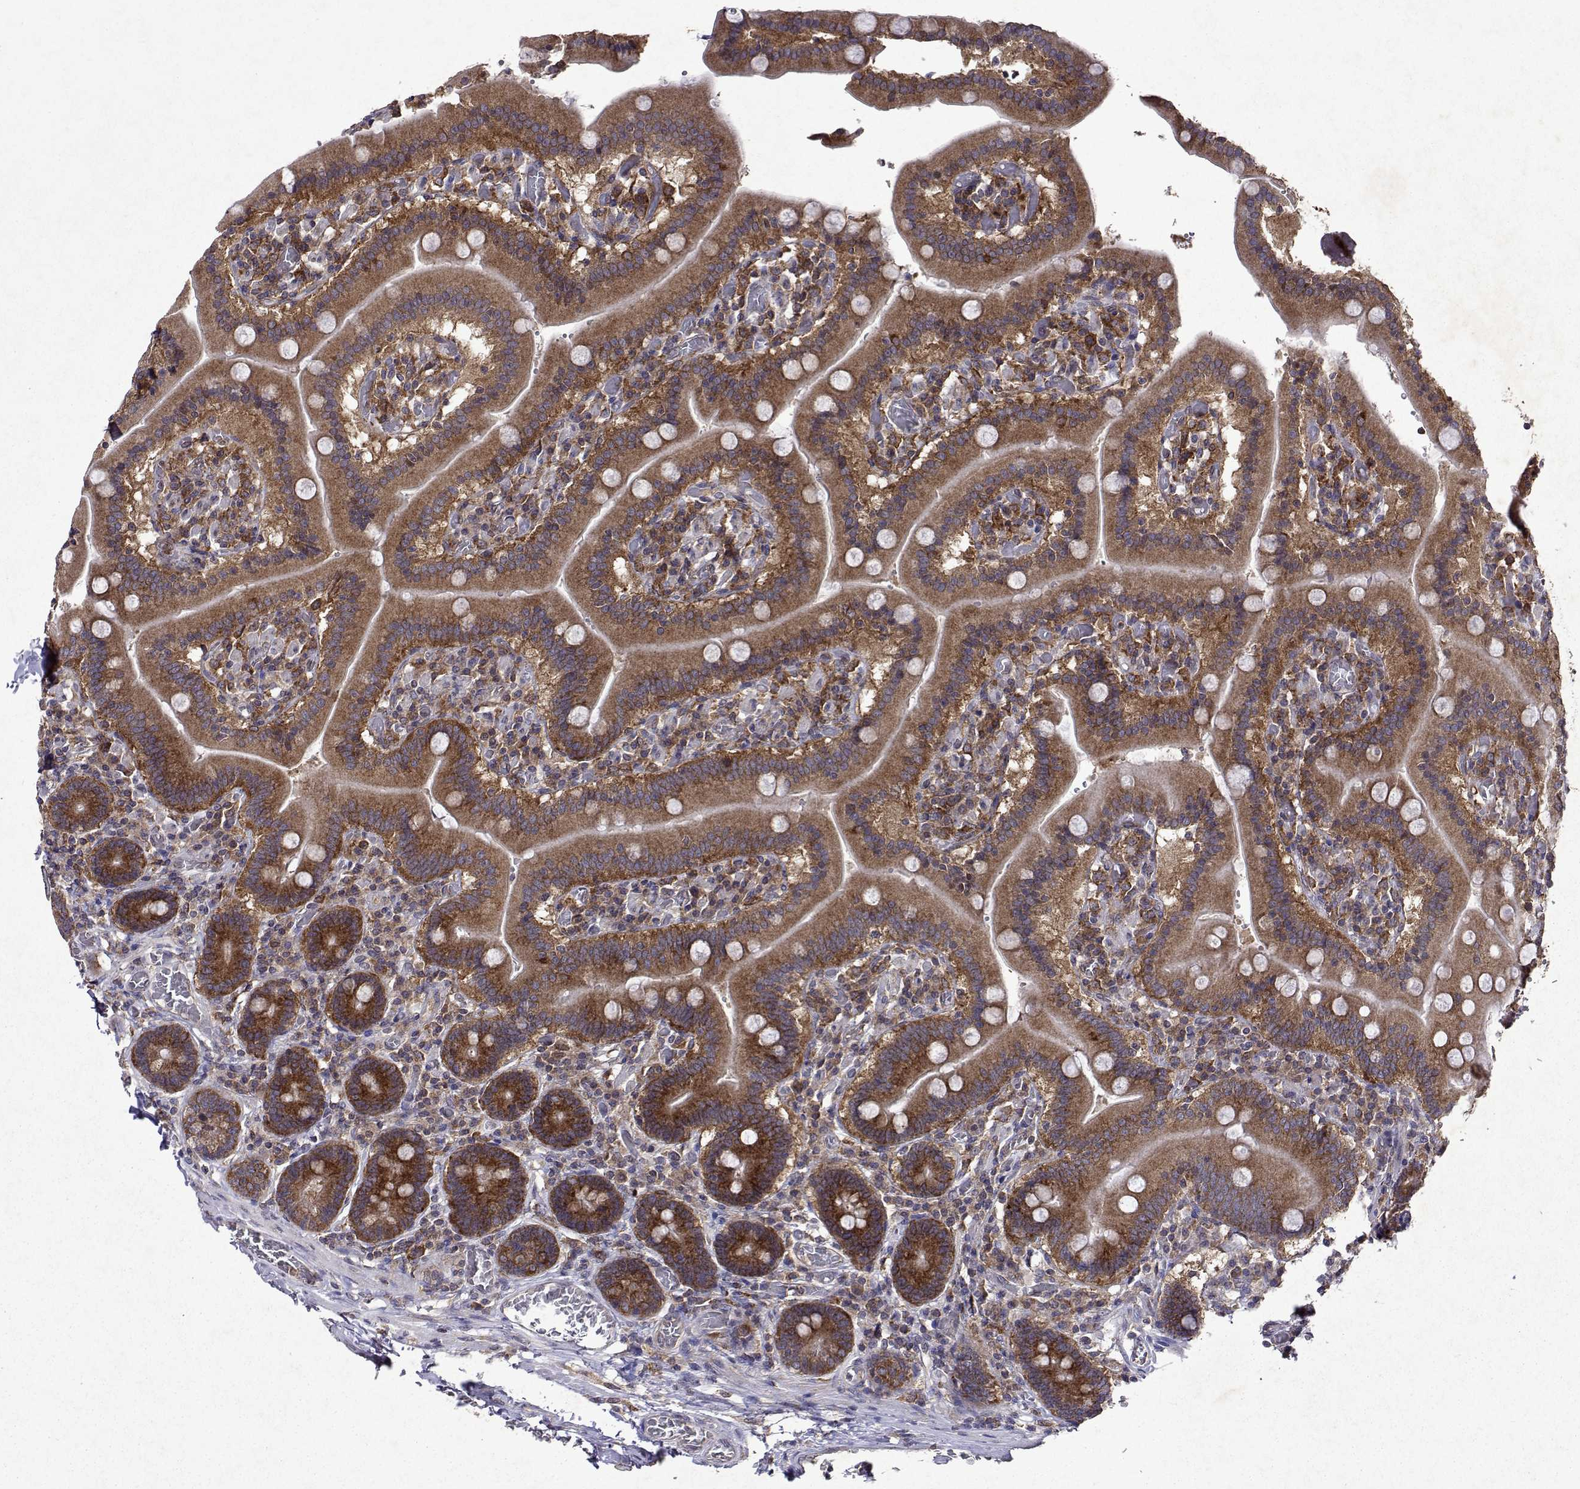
{"staining": {"intensity": "moderate", "quantity": ">75%", "location": "cytoplasmic/membranous"}, "tissue": "duodenum", "cell_type": "Glandular cells", "image_type": "normal", "snomed": [{"axis": "morphology", "description": "Normal tissue, NOS"}, {"axis": "topography", "description": "Duodenum"}], "caption": "This histopathology image reveals IHC staining of normal human duodenum, with medium moderate cytoplasmic/membranous expression in approximately >75% of glandular cells.", "gene": "TARBP2", "patient": {"sex": "female", "age": 62}}